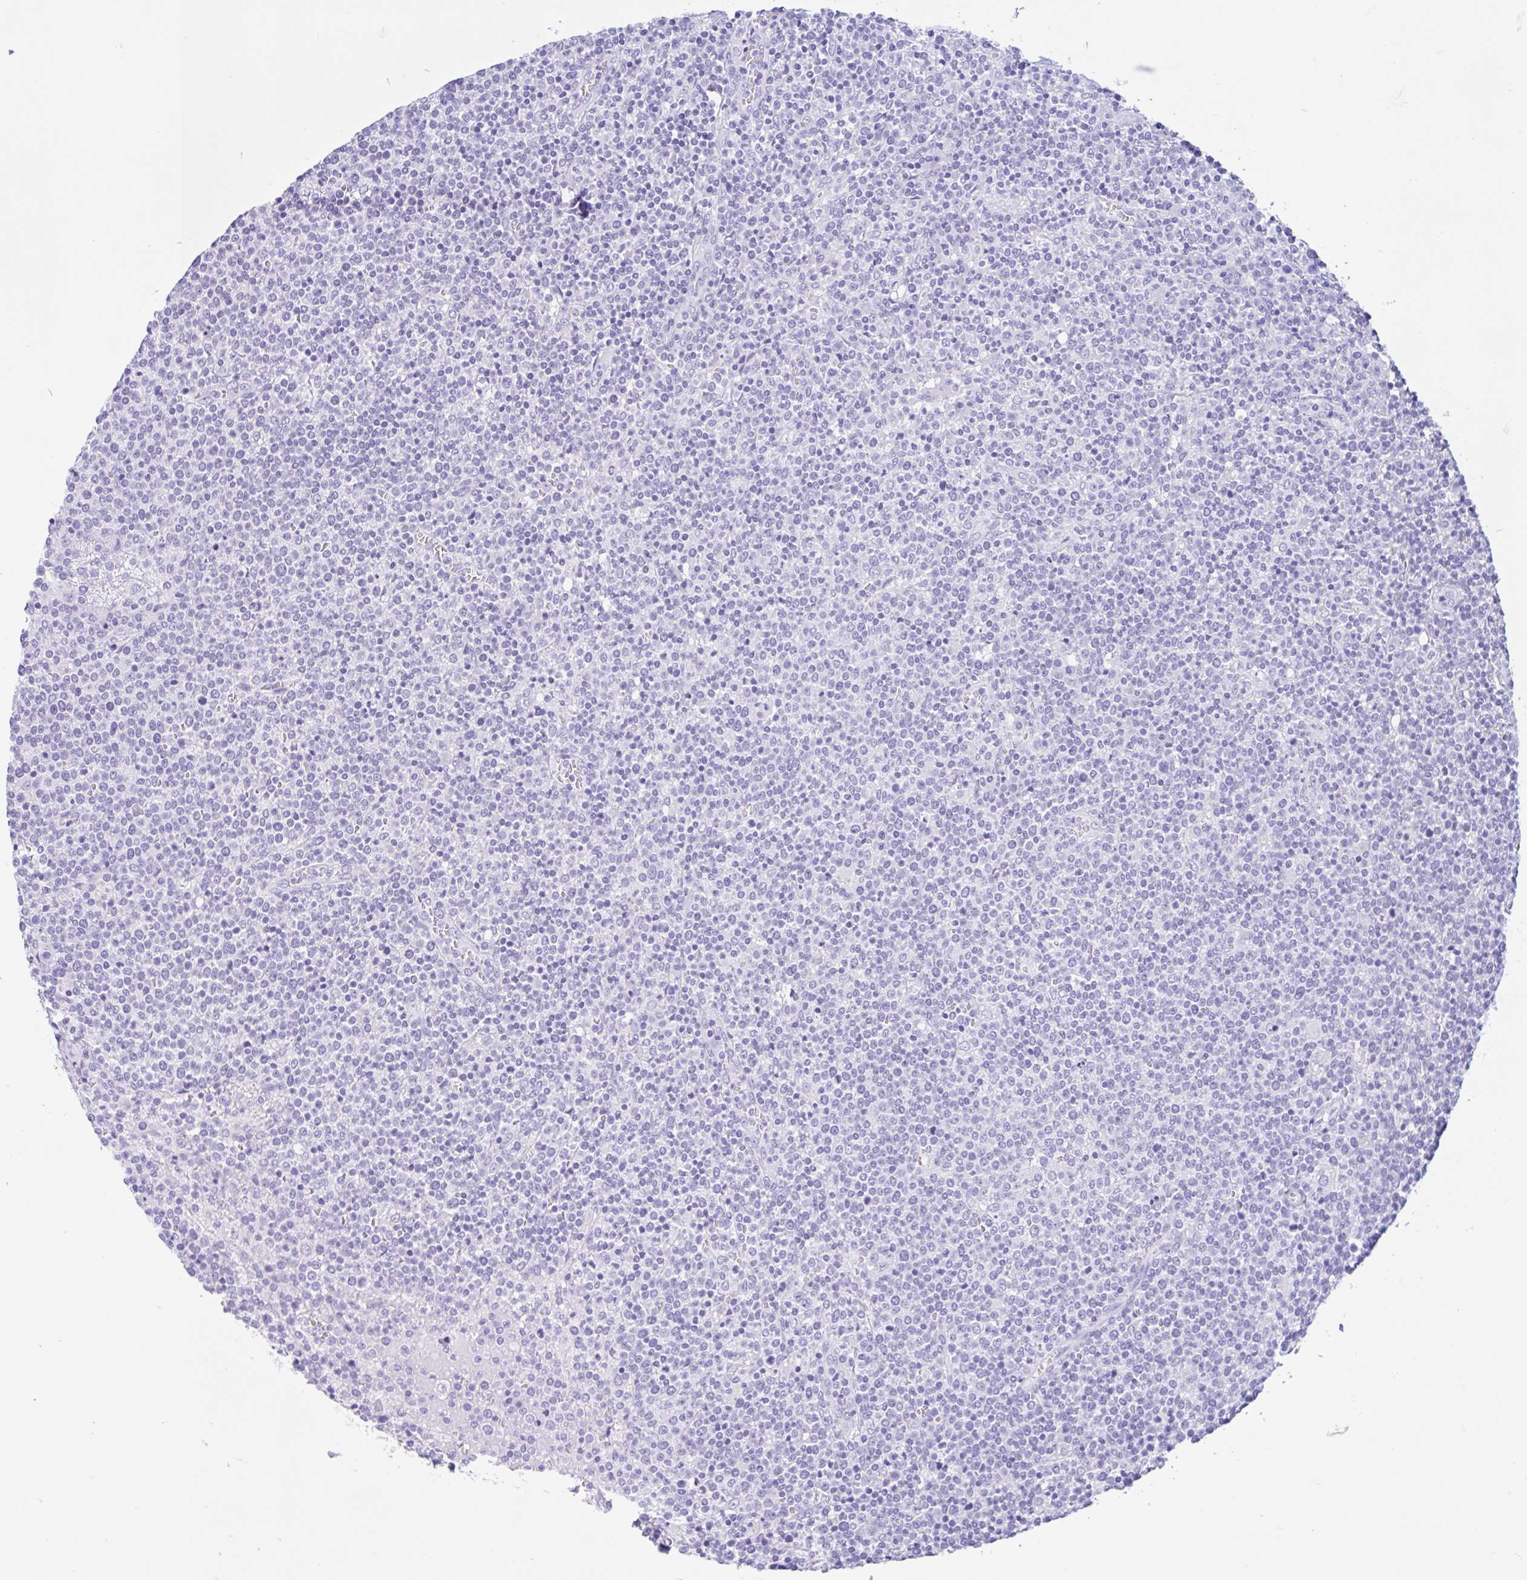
{"staining": {"intensity": "negative", "quantity": "none", "location": "none"}, "tissue": "lymphoma", "cell_type": "Tumor cells", "image_type": "cancer", "snomed": [{"axis": "morphology", "description": "Malignant lymphoma, non-Hodgkin's type, High grade"}, {"axis": "topography", "description": "Lymph node"}], "caption": "This photomicrograph is of lymphoma stained with immunohistochemistry to label a protein in brown with the nuclei are counter-stained blue. There is no staining in tumor cells.", "gene": "OR4N4", "patient": {"sex": "male", "age": 61}}